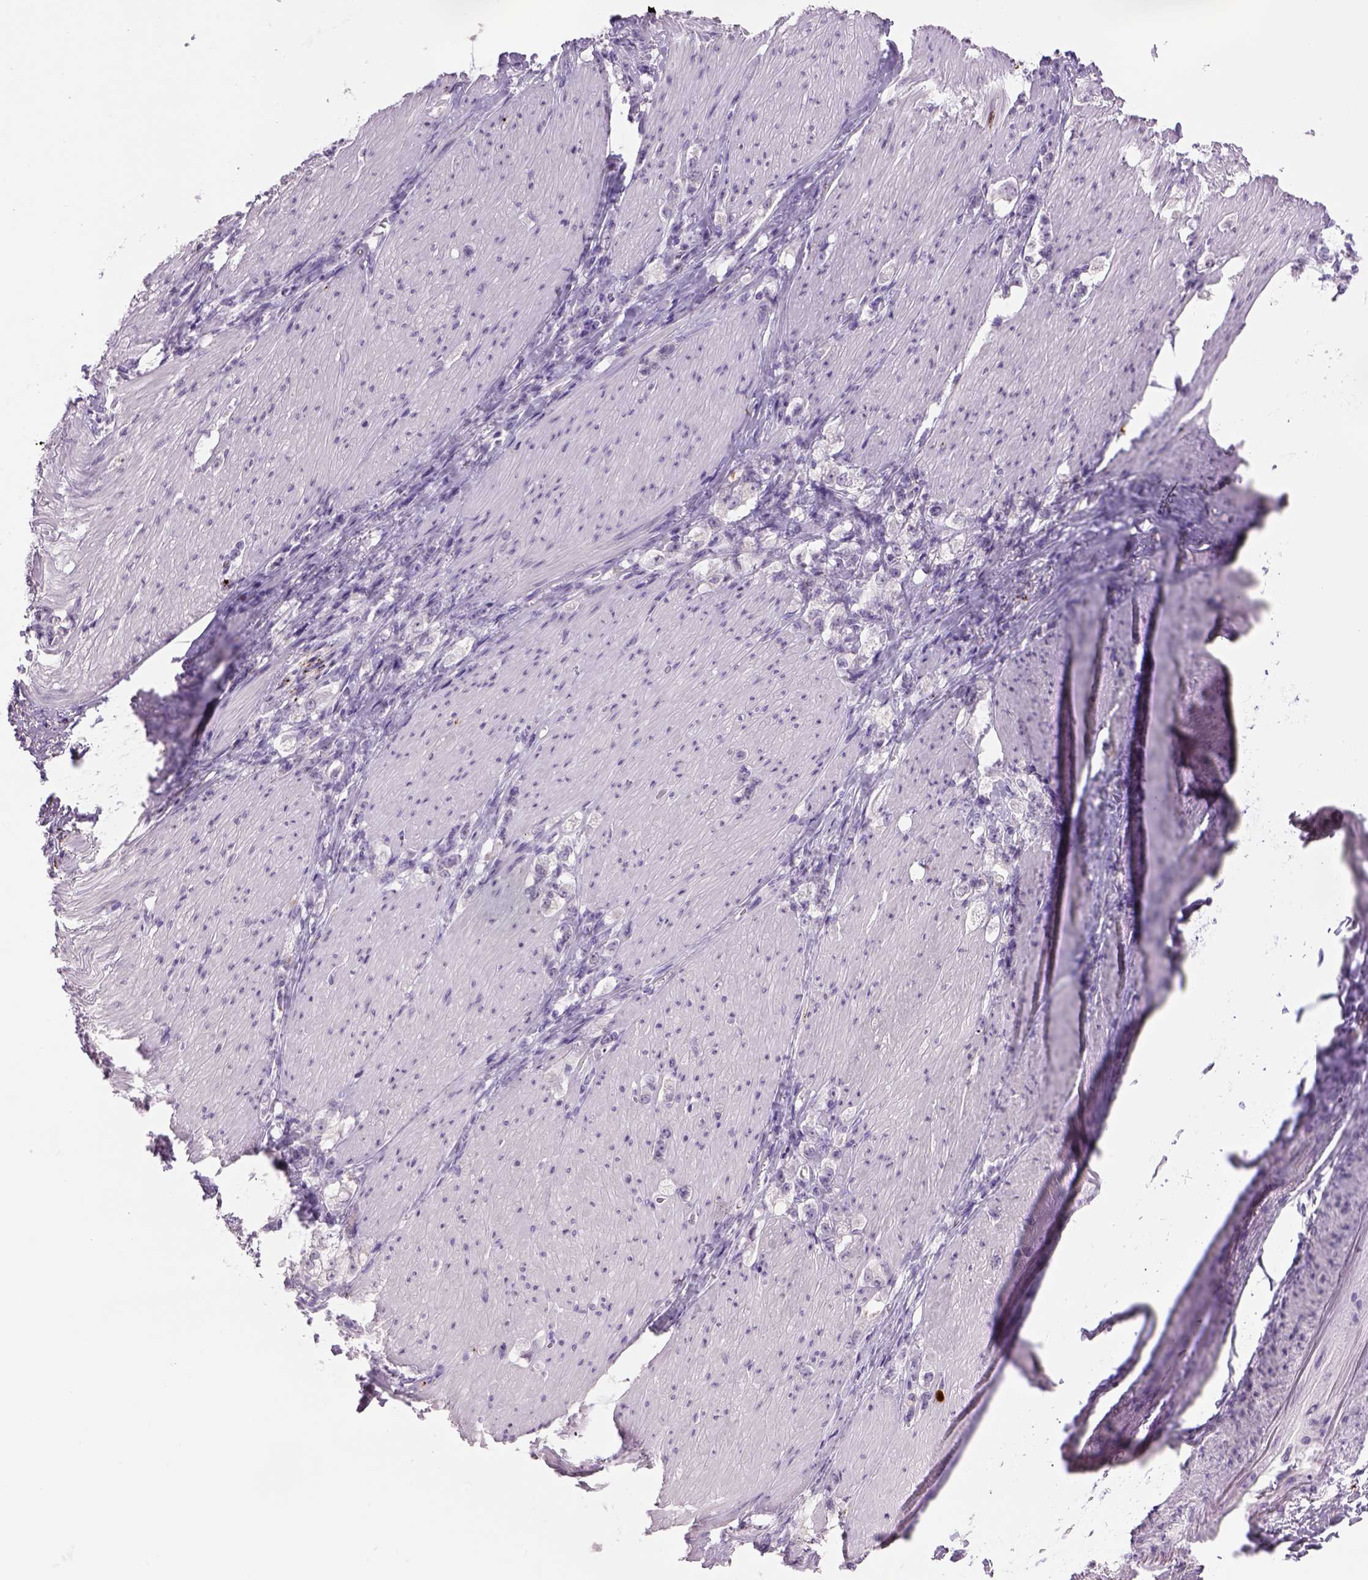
{"staining": {"intensity": "negative", "quantity": "none", "location": "none"}, "tissue": "stomach cancer", "cell_type": "Tumor cells", "image_type": "cancer", "snomed": [{"axis": "morphology", "description": "Adenocarcinoma, NOS"}, {"axis": "topography", "description": "Stomach, lower"}], "caption": "Tumor cells are negative for protein expression in human adenocarcinoma (stomach). (DAB (3,3'-diaminobenzidine) IHC visualized using brightfield microscopy, high magnification).", "gene": "DBH", "patient": {"sex": "male", "age": 88}}